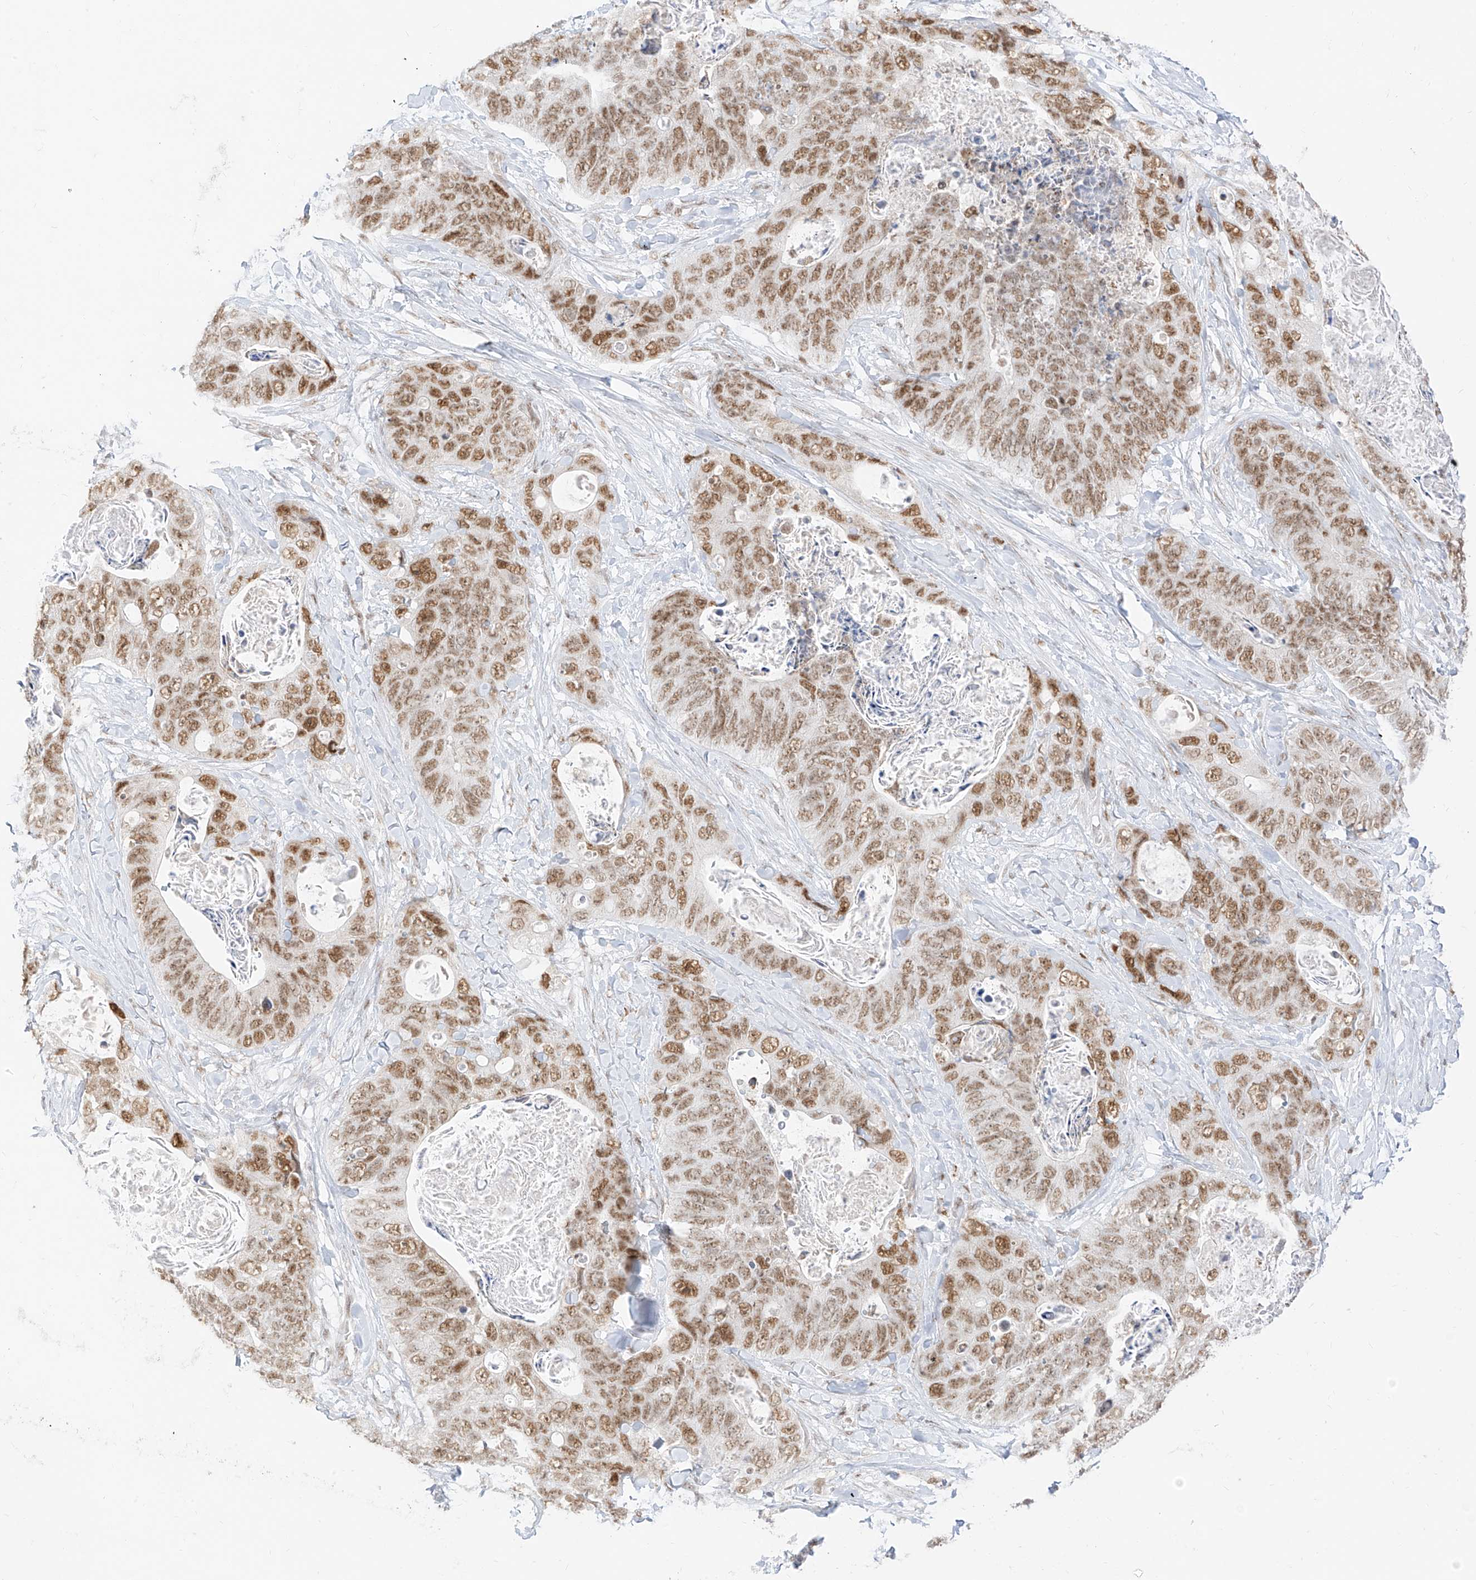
{"staining": {"intensity": "moderate", "quantity": ">75%", "location": "nuclear"}, "tissue": "stomach cancer", "cell_type": "Tumor cells", "image_type": "cancer", "snomed": [{"axis": "morphology", "description": "Adenocarcinoma, NOS"}, {"axis": "topography", "description": "Stomach"}], "caption": "Protein analysis of stomach cancer tissue reveals moderate nuclear positivity in approximately >75% of tumor cells.", "gene": "SUPT5H", "patient": {"sex": "female", "age": 89}}